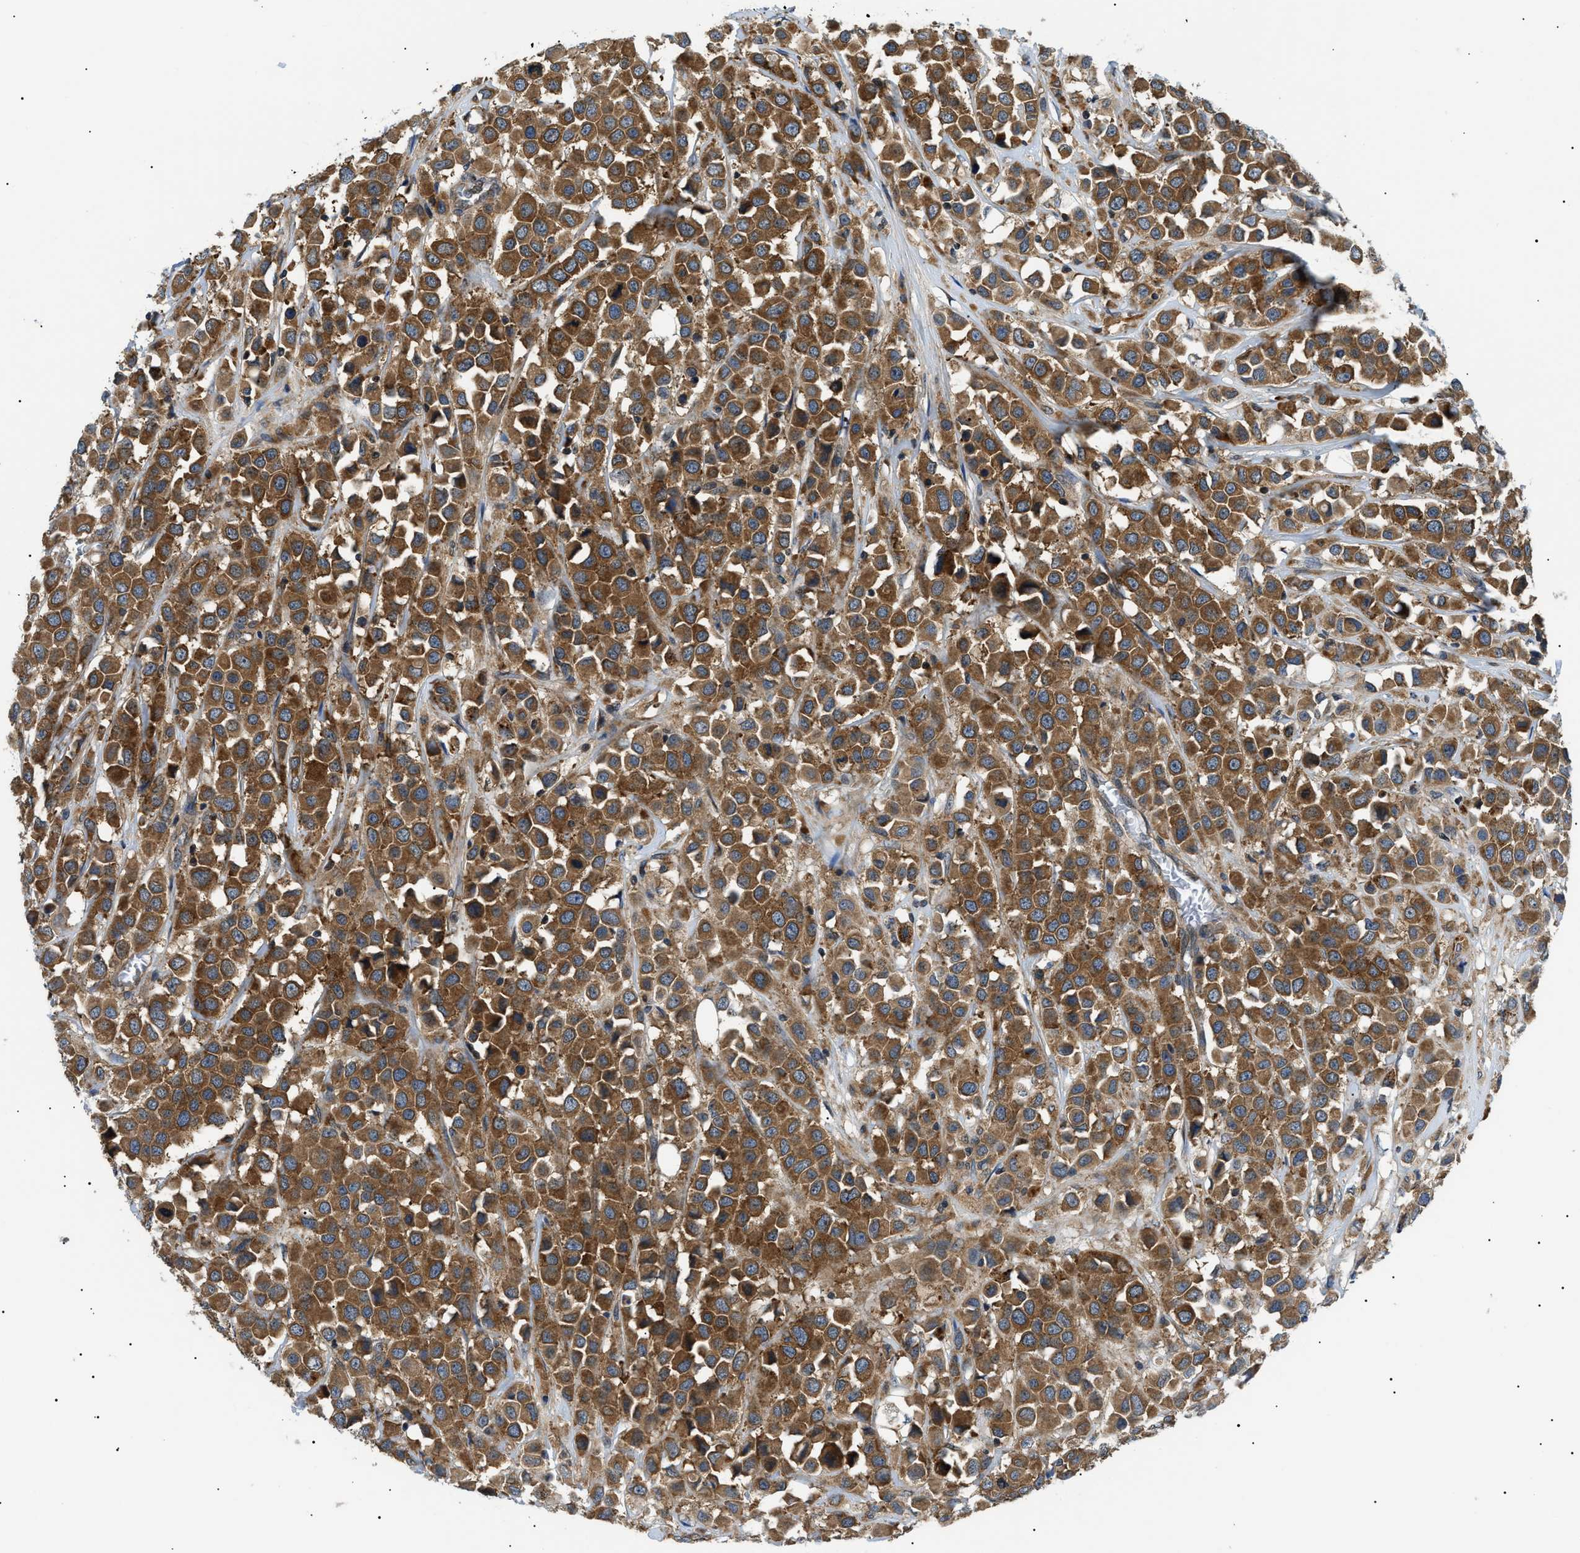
{"staining": {"intensity": "moderate", "quantity": ">75%", "location": "cytoplasmic/membranous"}, "tissue": "breast cancer", "cell_type": "Tumor cells", "image_type": "cancer", "snomed": [{"axis": "morphology", "description": "Duct carcinoma"}, {"axis": "topography", "description": "Breast"}], "caption": "A high-resolution image shows immunohistochemistry (IHC) staining of breast intraductal carcinoma, which exhibits moderate cytoplasmic/membranous positivity in approximately >75% of tumor cells.", "gene": "SRPK1", "patient": {"sex": "female", "age": 61}}